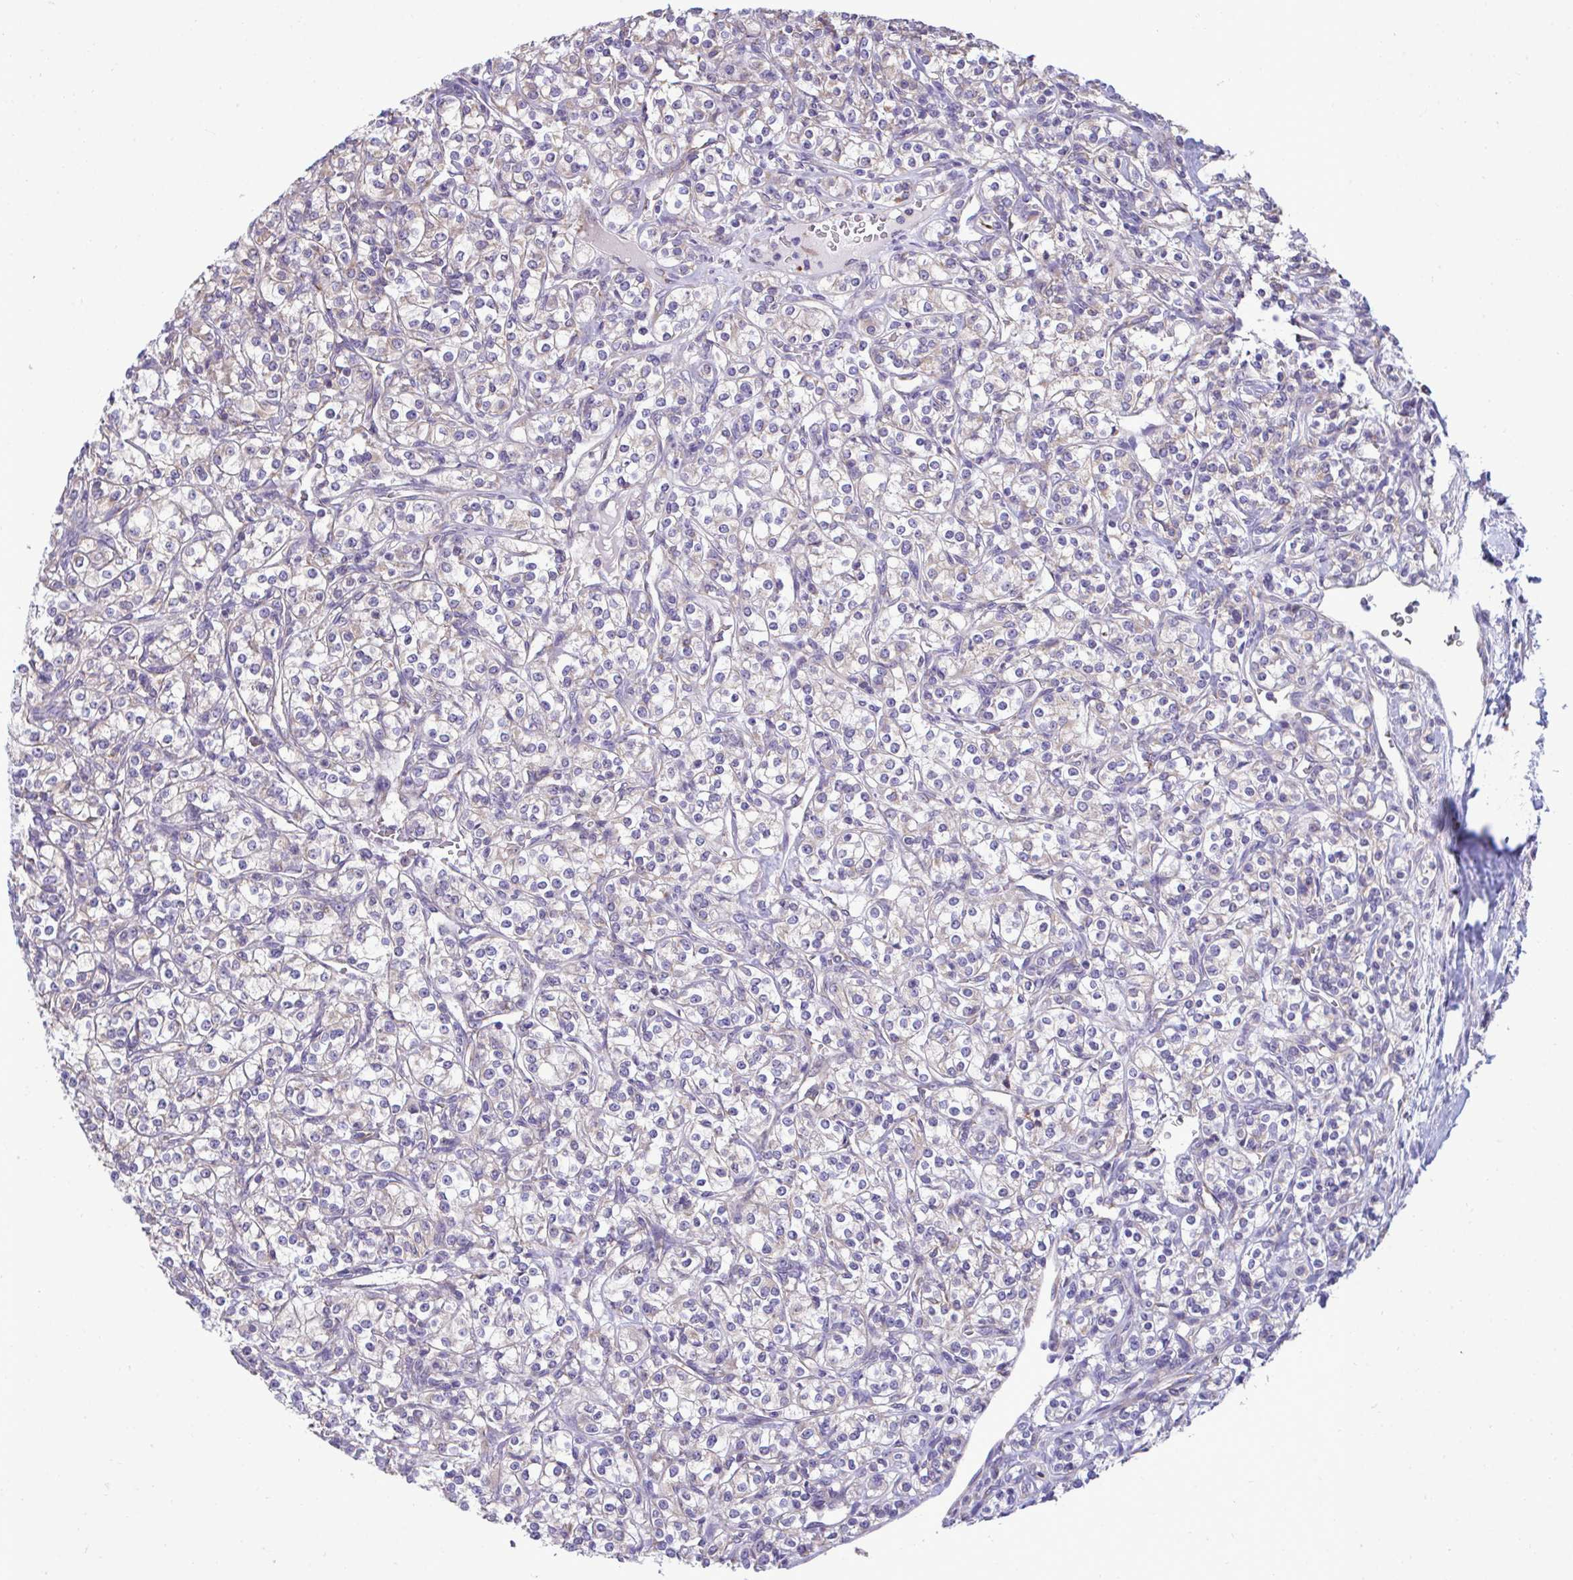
{"staining": {"intensity": "weak", "quantity": "<25%", "location": "cytoplasmic/membranous"}, "tissue": "renal cancer", "cell_type": "Tumor cells", "image_type": "cancer", "snomed": [{"axis": "morphology", "description": "Adenocarcinoma, NOS"}, {"axis": "topography", "description": "Kidney"}], "caption": "A photomicrograph of human adenocarcinoma (renal) is negative for staining in tumor cells. (DAB immunohistochemistry with hematoxylin counter stain).", "gene": "PIGK", "patient": {"sex": "male", "age": 77}}